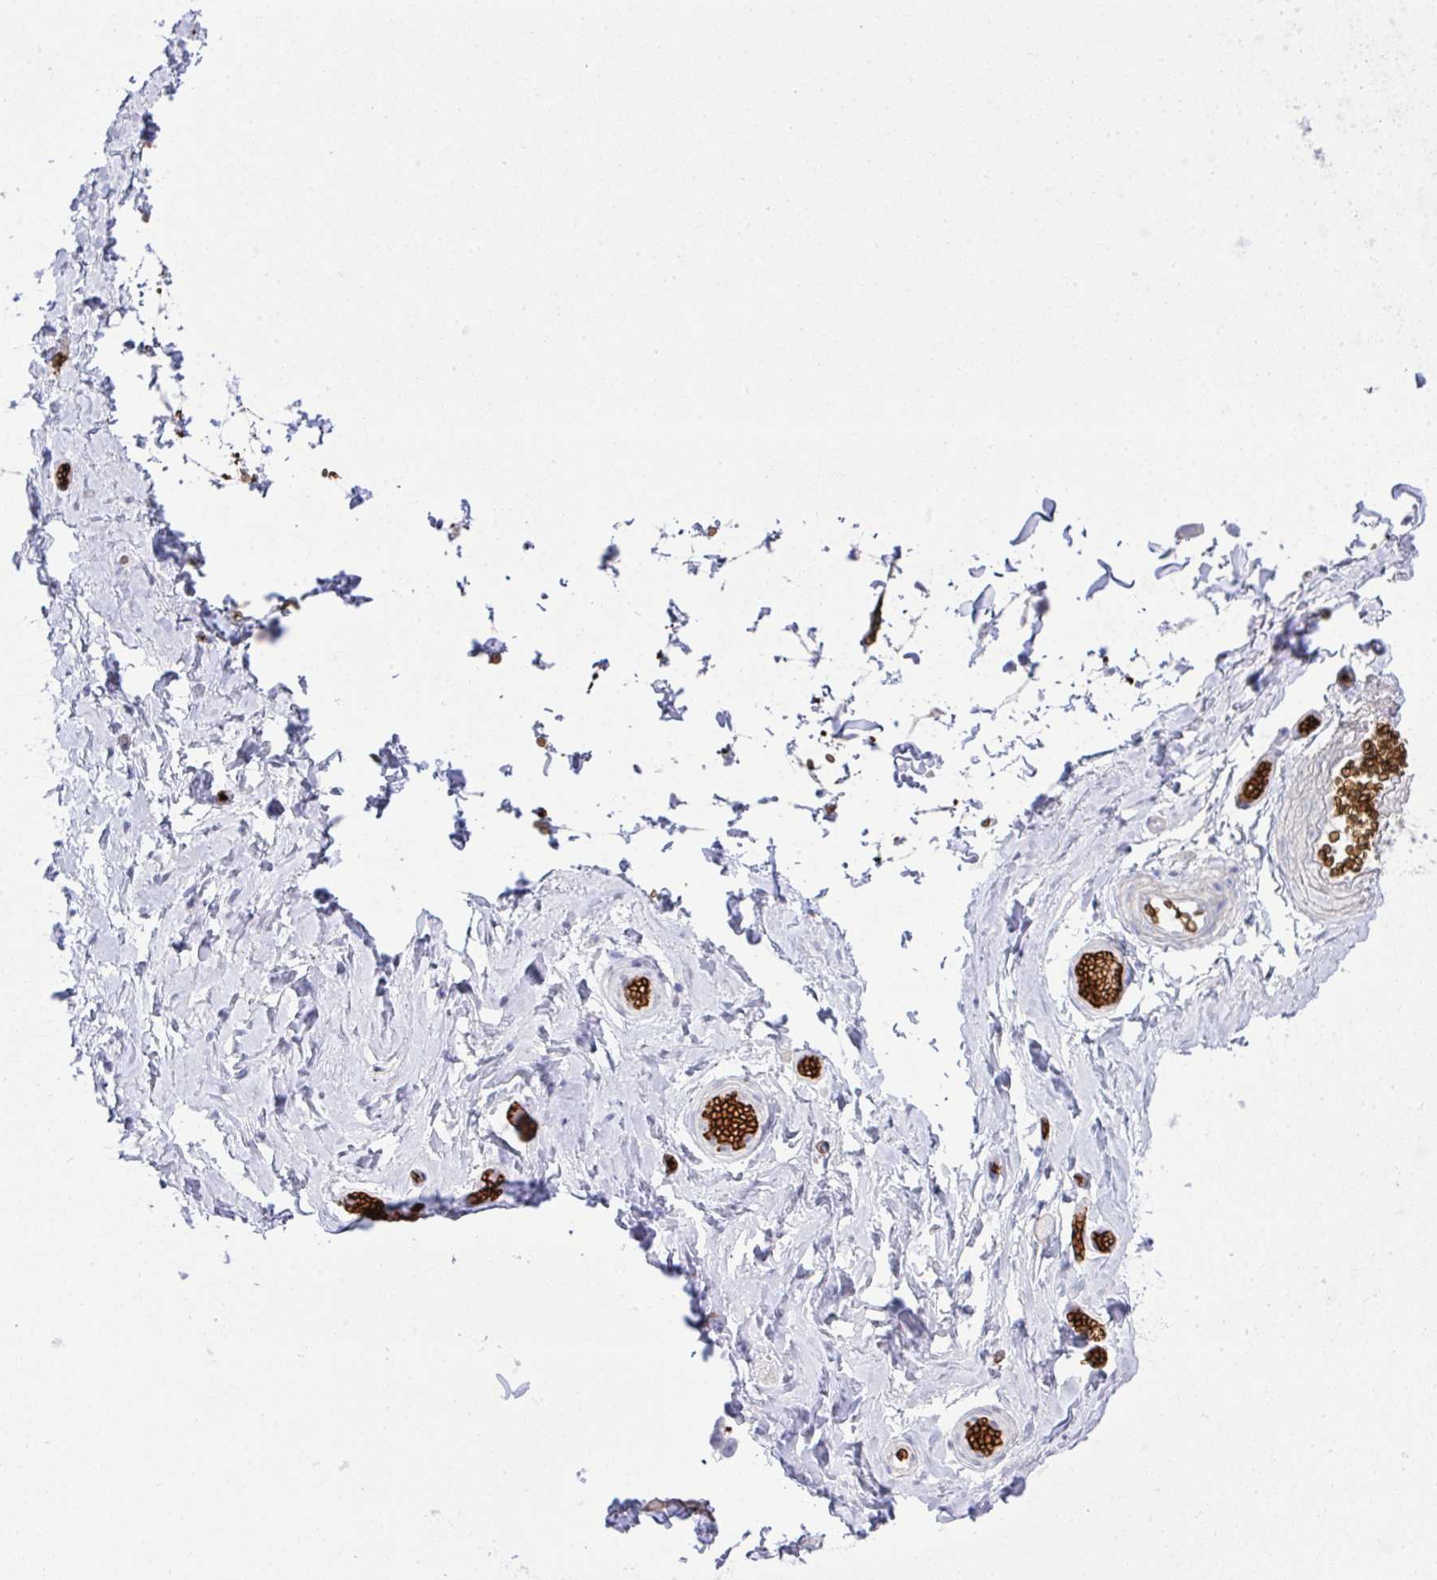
{"staining": {"intensity": "negative", "quantity": "none", "location": "none"}, "tissue": "adipose tissue", "cell_type": "Adipocytes", "image_type": "normal", "snomed": [{"axis": "morphology", "description": "Normal tissue, NOS"}, {"axis": "topography", "description": "Epididymis, spermatic cord, NOS"}, {"axis": "topography", "description": "Epididymis"}, {"axis": "topography", "description": "Peripheral nerve tissue"}], "caption": "Photomicrograph shows no protein staining in adipocytes of unremarkable adipose tissue.", "gene": "SPTB", "patient": {"sex": "male", "age": 29}}